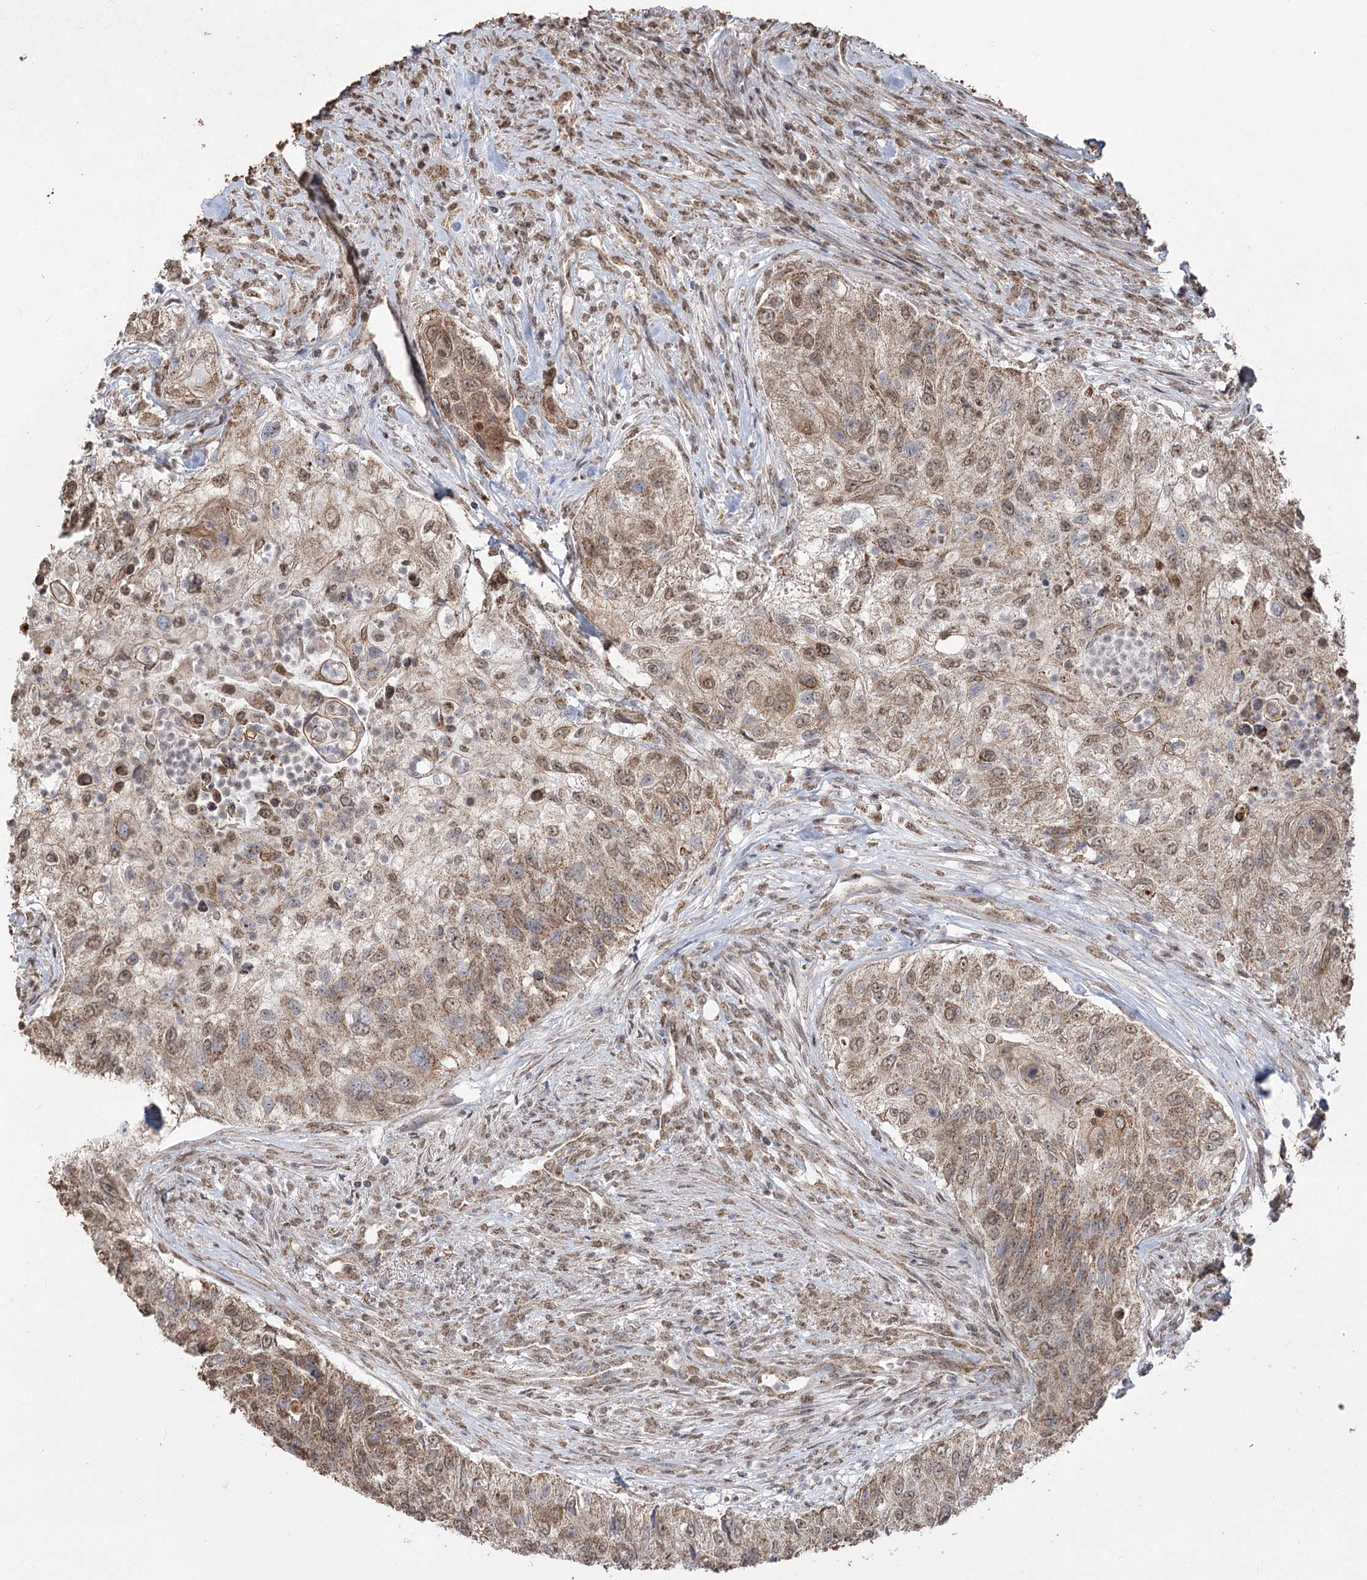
{"staining": {"intensity": "moderate", "quantity": ">75%", "location": "cytoplasmic/membranous"}, "tissue": "urothelial cancer", "cell_type": "Tumor cells", "image_type": "cancer", "snomed": [{"axis": "morphology", "description": "Urothelial carcinoma, High grade"}, {"axis": "topography", "description": "Urinary bladder"}], "caption": "High-magnification brightfield microscopy of urothelial cancer stained with DAB (brown) and counterstained with hematoxylin (blue). tumor cells exhibit moderate cytoplasmic/membranous positivity is identified in about>75% of cells. Immunohistochemistry stains the protein in brown and the nuclei are stained blue.", "gene": "ZSCAN23", "patient": {"sex": "female", "age": 60}}